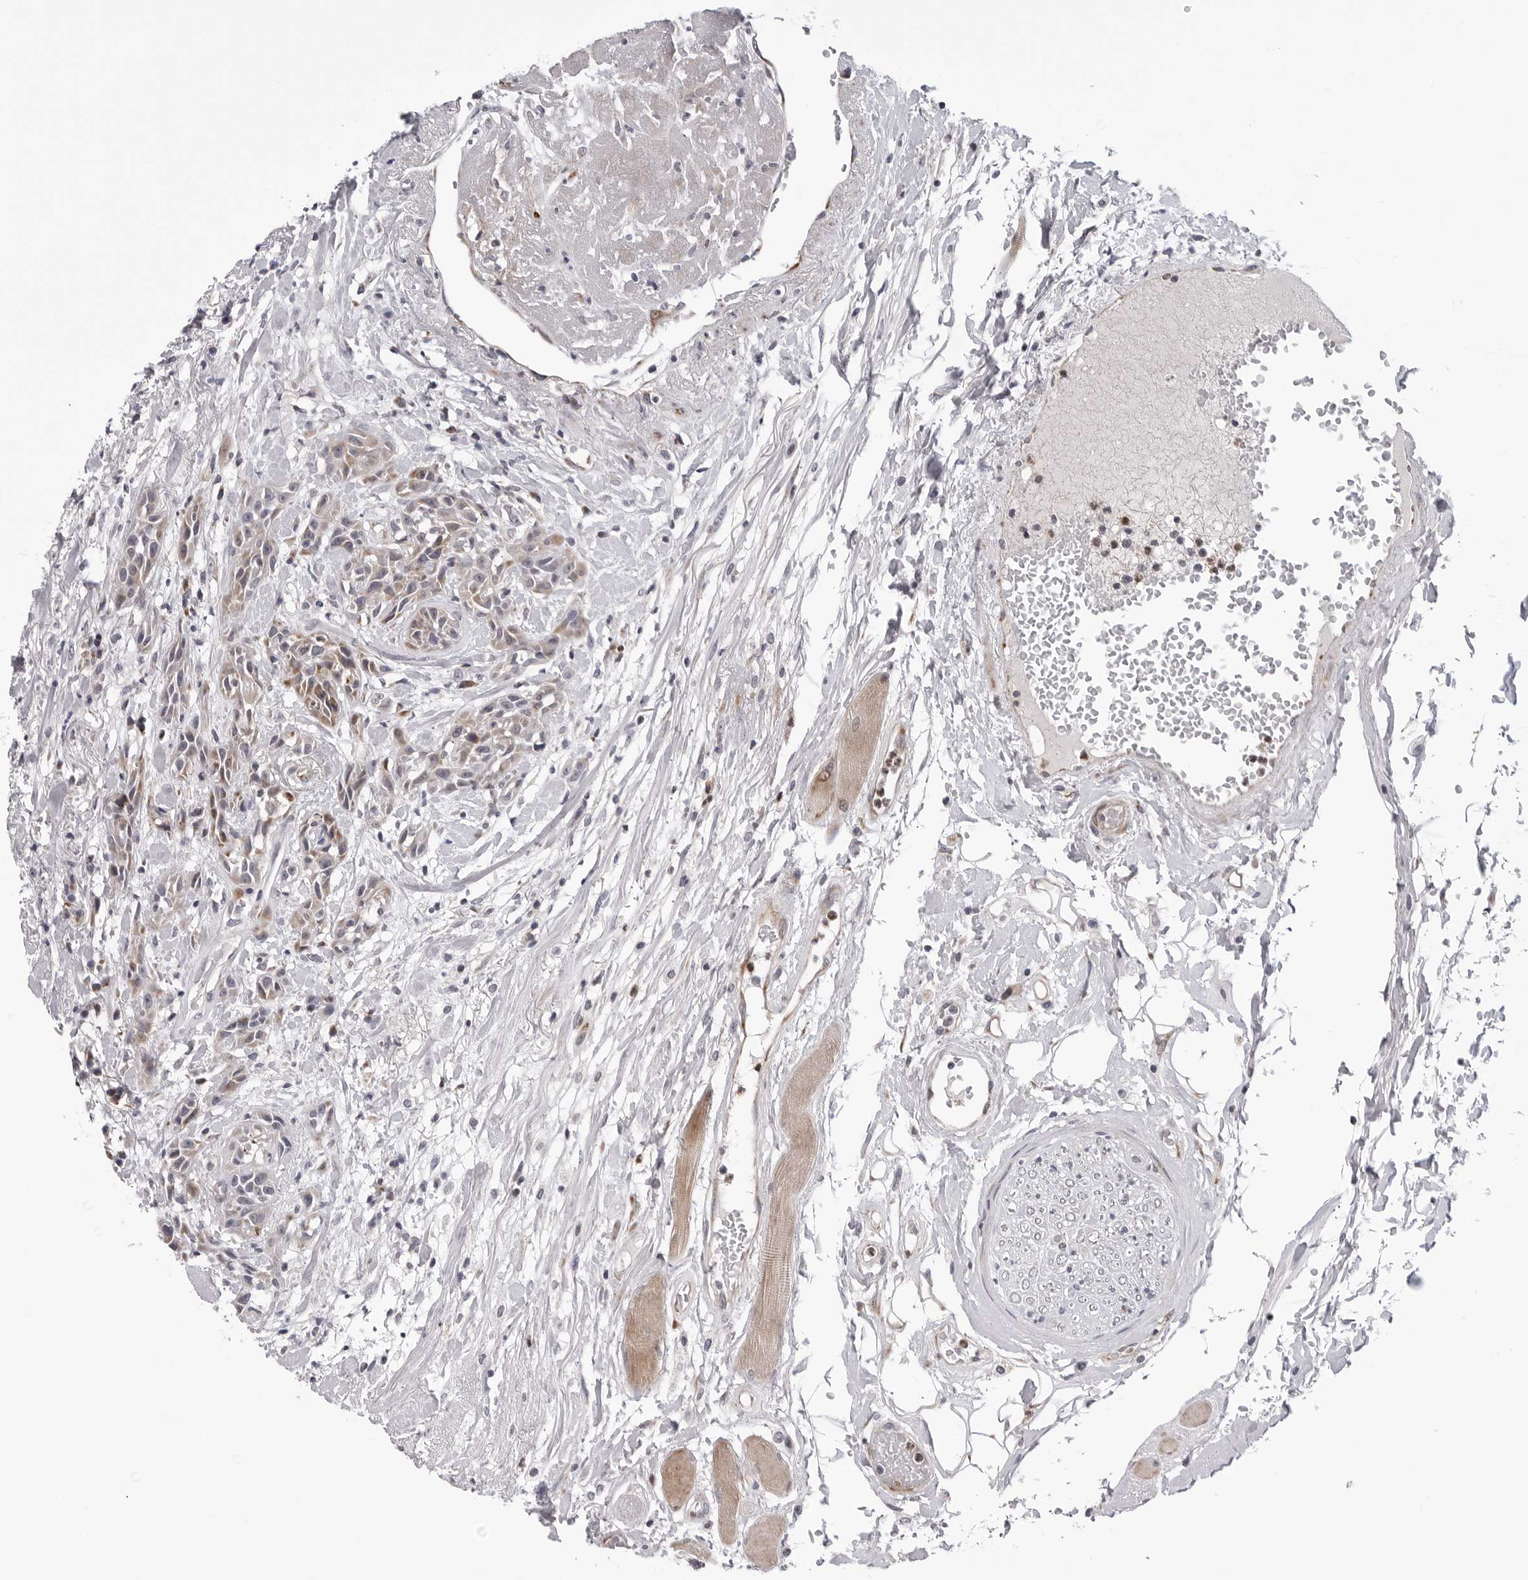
{"staining": {"intensity": "weak", "quantity": "25%-75%", "location": "cytoplasmic/membranous"}, "tissue": "head and neck cancer", "cell_type": "Tumor cells", "image_type": "cancer", "snomed": [{"axis": "morphology", "description": "Normal tissue, NOS"}, {"axis": "morphology", "description": "Squamous cell carcinoma, NOS"}, {"axis": "topography", "description": "Cartilage tissue"}, {"axis": "topography", "description": "Head-Neck"}], "caption": "Human head and neck squamous cell carcinoma stained for a protein (brown) shows weak cytoplasmic/membranous positive staining in approximately 25%-75% of tumor cells.", "gene": "CDK20", "patient": {"sex": "male", "age": 62}}